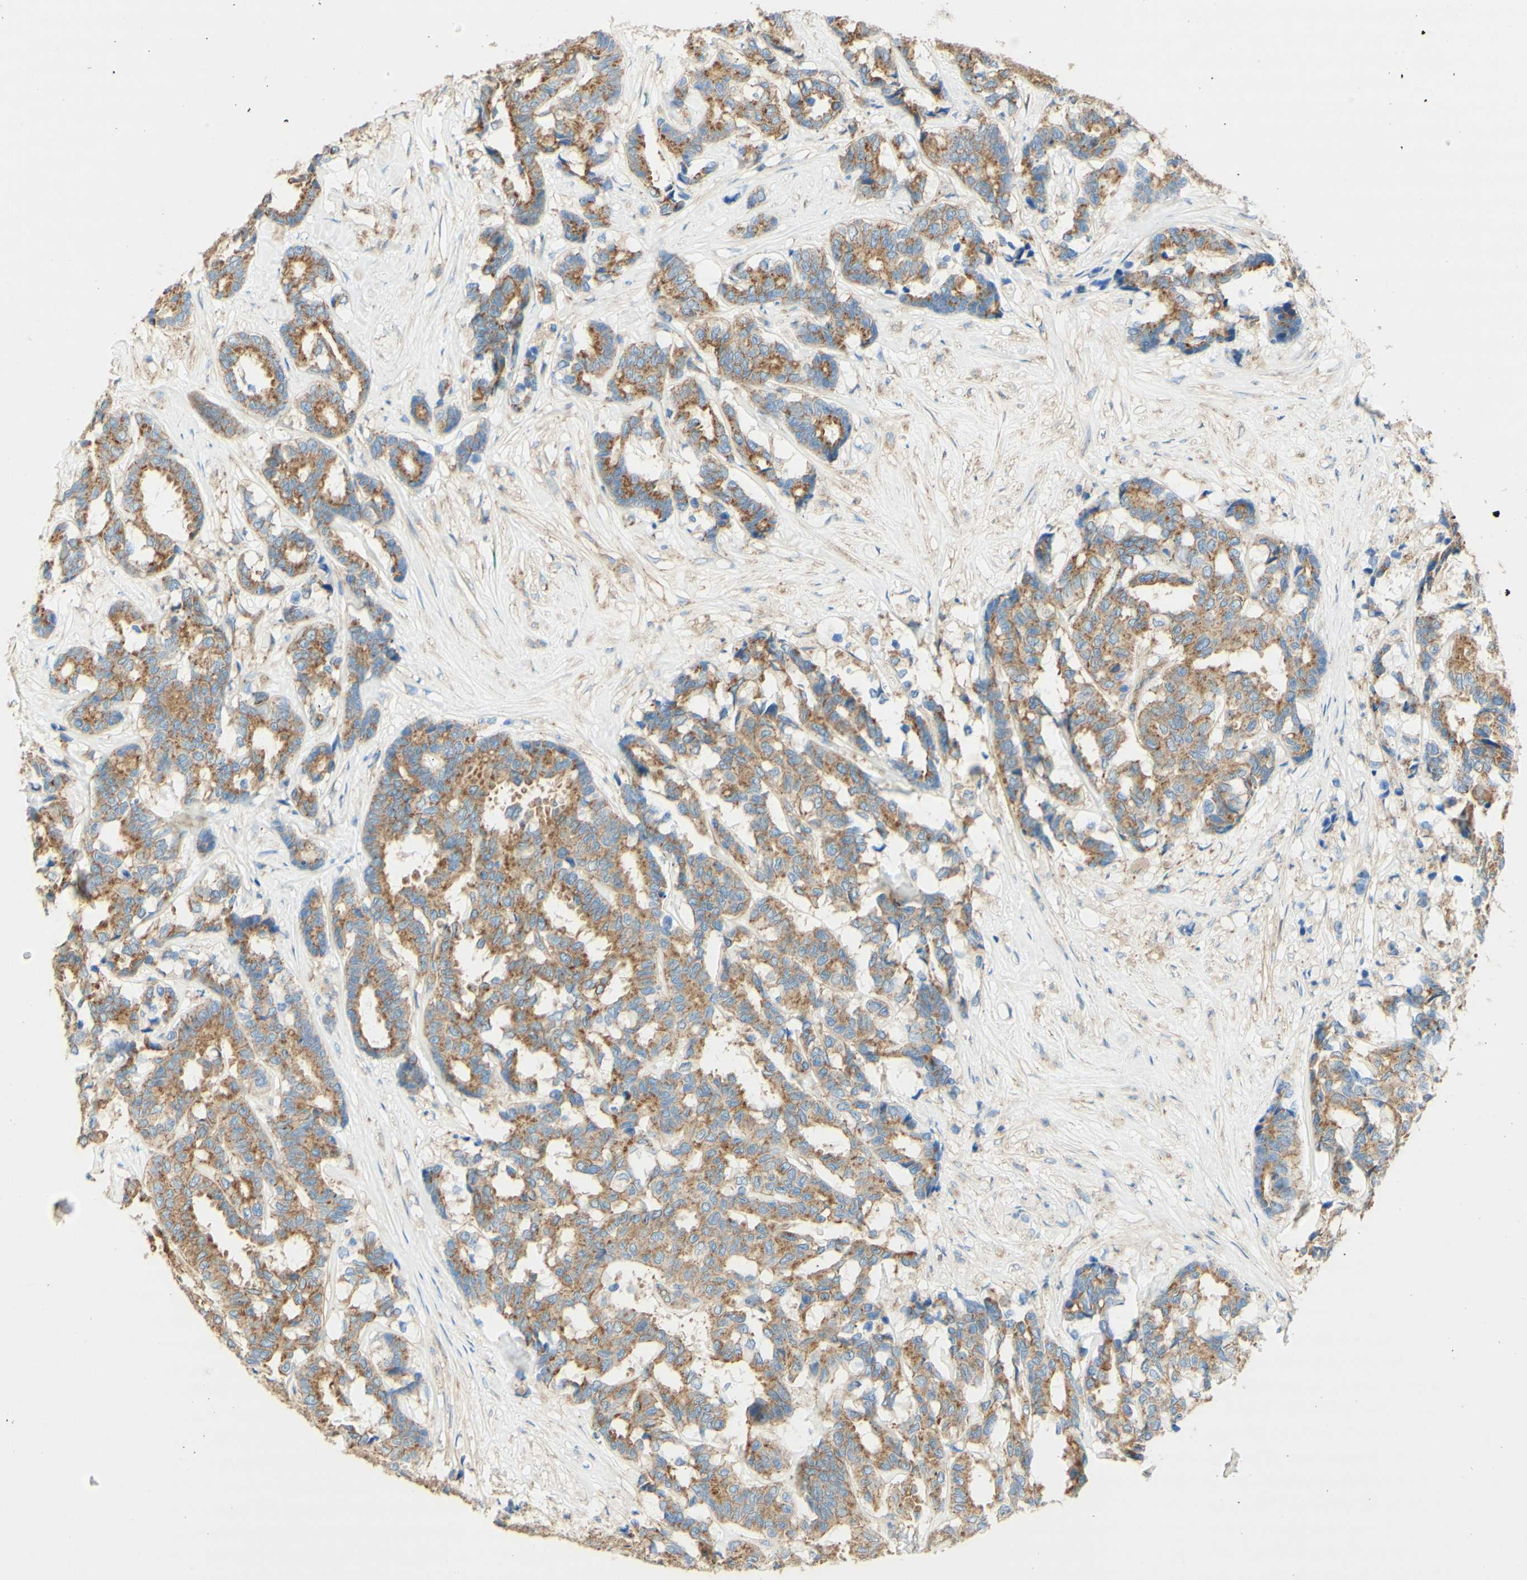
{"staining": {"intensity": "moderate", "quantity": ">75%", "location": "cytoplasmic/membranous"}, "tissue": "breast cancer", "cell_type": "Tumor cells", "image_type": "cancer", "snomed": [{"axis": "morphology", "description": "Duct carcinoma"}, {"axis": "topography", "description": "Breast"}], "caption": "This is an image of immunohistochemistry staining of breast cancer, which shows moderate staining in the cytoplasmic/membranous of tumor cells.", "gene": "CLTC", "patient": {"sex": "female", "age": 87}}